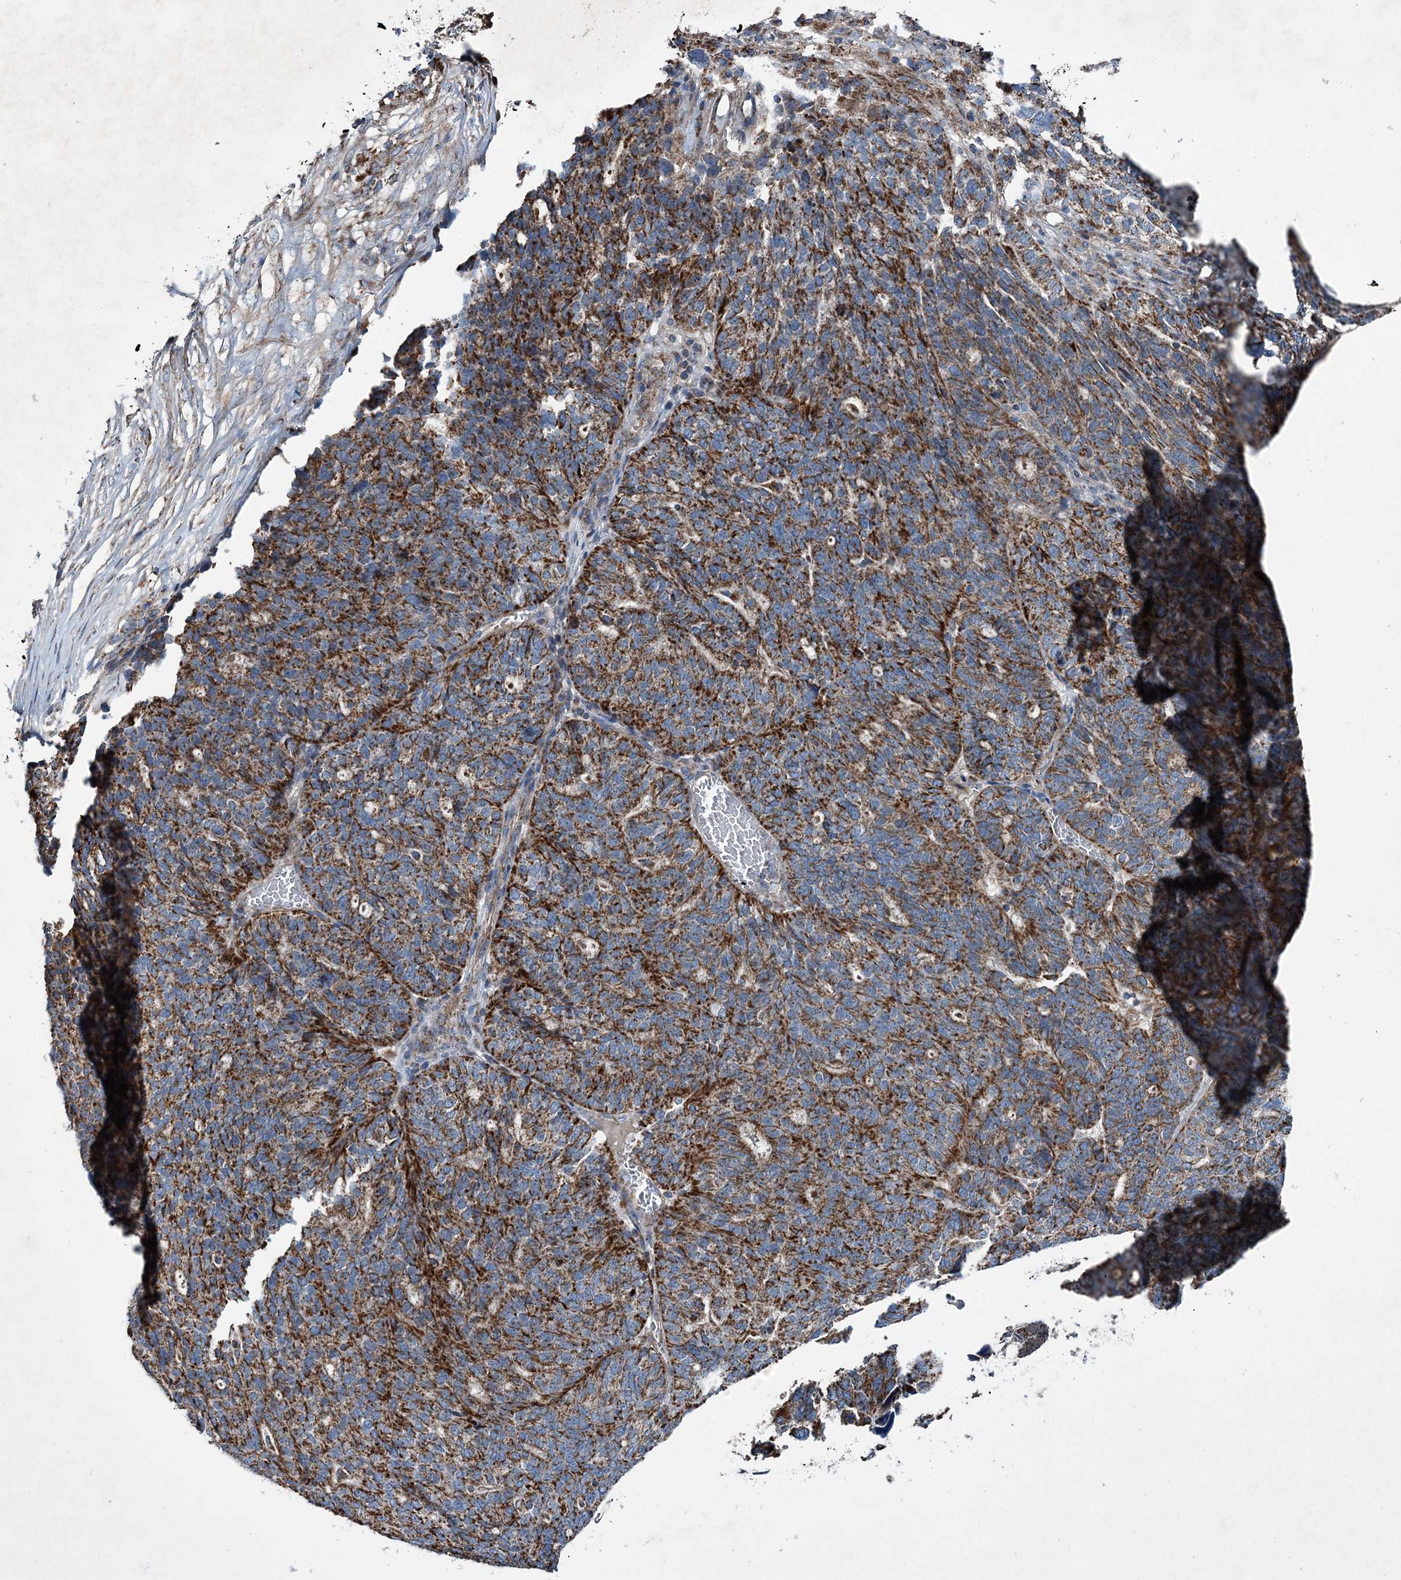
{"staining": {"intensity": "strong", "quantity": ">75%", "location": "cytoplasmic/membranous"}, "tissue": "ovarian cancer", "cell_type": "Tumor cells", "image_type": "cancer", "snomed": [{"axis": "morphology", "description": "Cystadenocarcinoma, serous, NOS"}, {"axis": "topography", "description": "Ovary"}], "caption": "Ovarian cancer (serous cystadenocarcinoma) stained with IHC exhibits strong cytoplasmic/membranous staining in approximately >75% of tumor cells.", "gene": "SPAG16", "patient": {"sex": "female", "age": 59}}